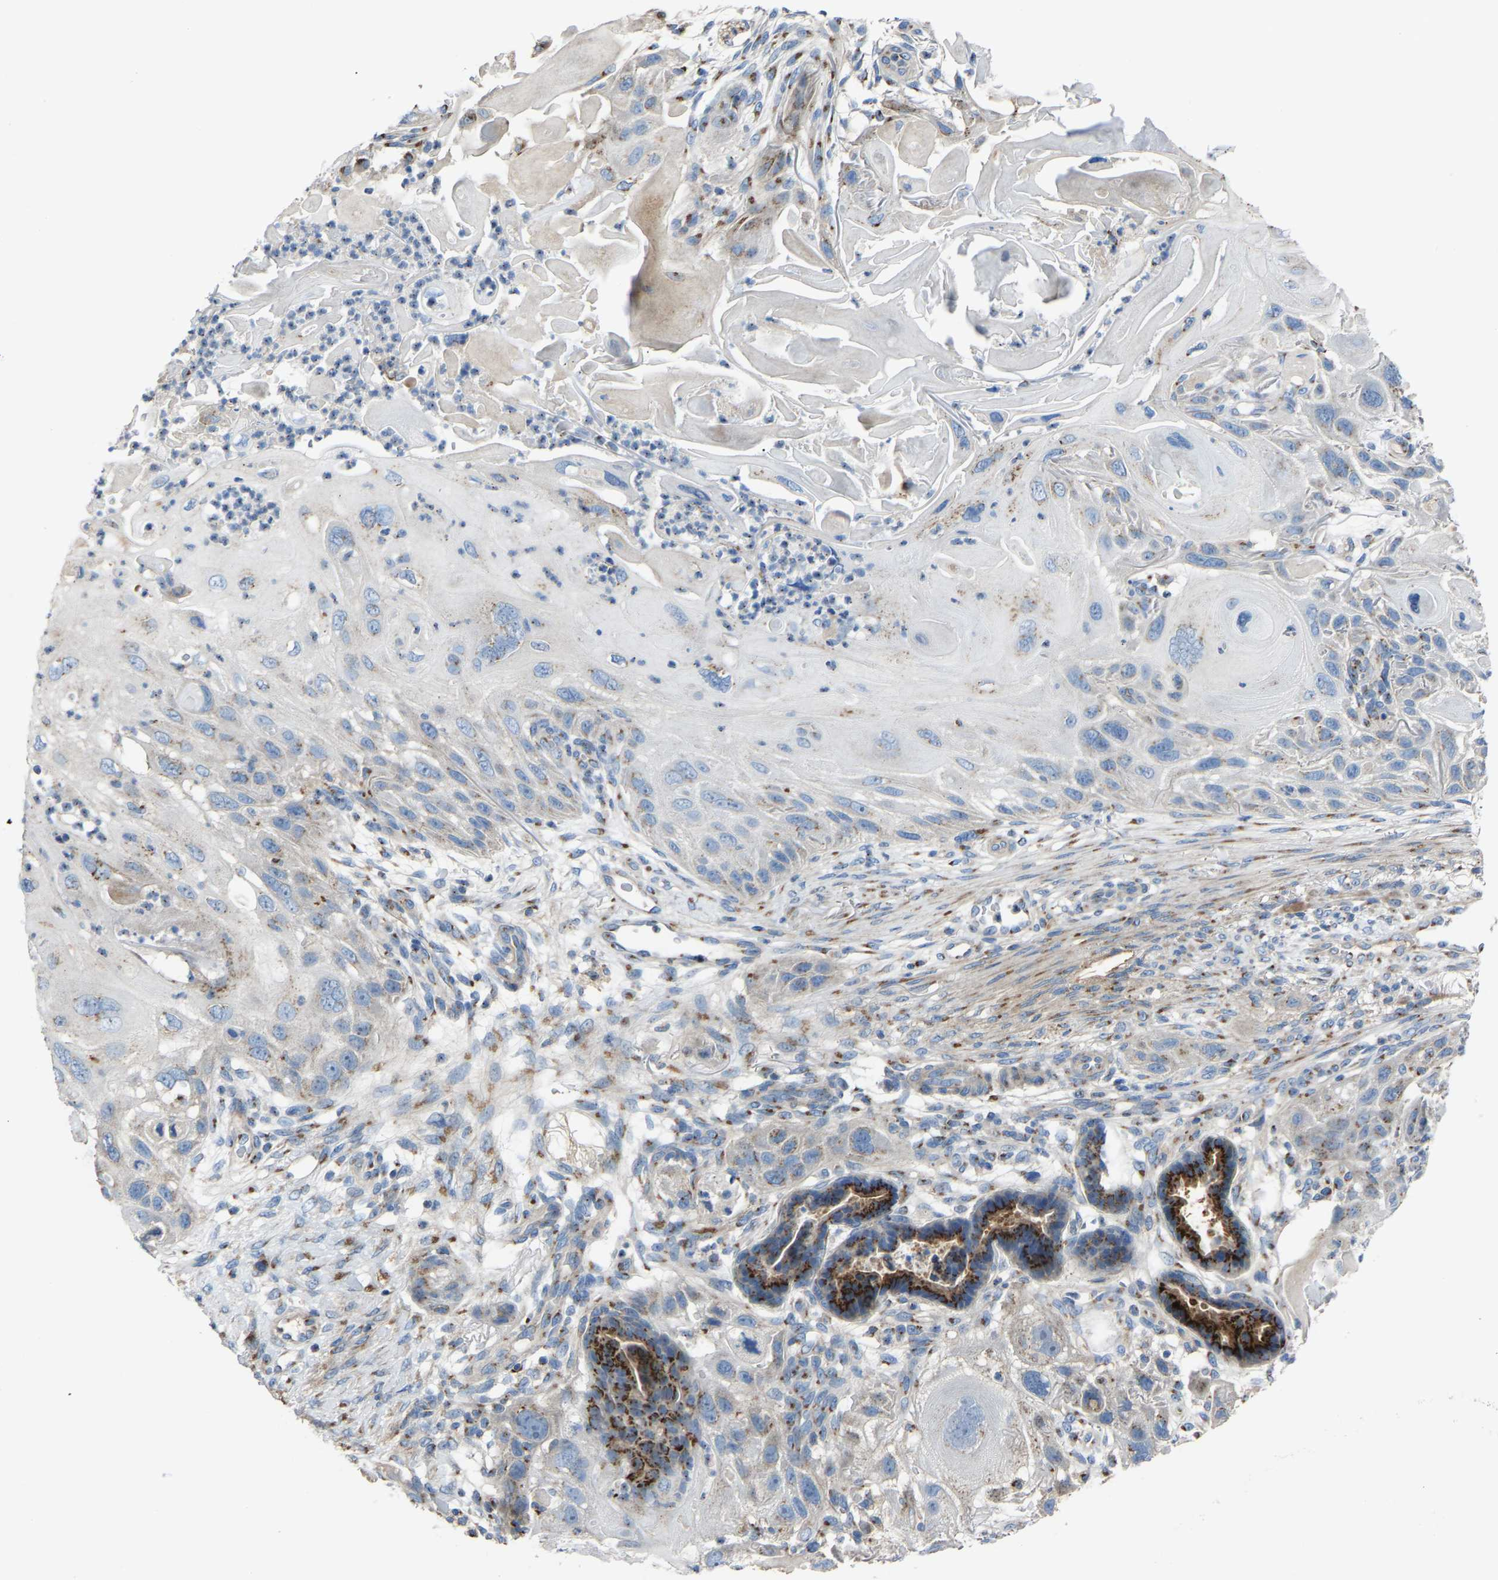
{"staining": {"intensity": "weak", "quantity": "<25%", "location": "cytoplasmic/membranous"}, "tissue": "skin cancer", "cell_type": "Tumor cells", "image_type": "cancer", "snomed": [{"axis": "morphology", "description": "Squamous cell carcinoma, NOS"}, {"axis": "topography", "description": "Skin"}], "caption": "DAB immunohistochemical staining of skin cancer reveals no significant staining in tumor cells.", "gene": "CANT1", "patient": {"sex": "female", "age": 77}}